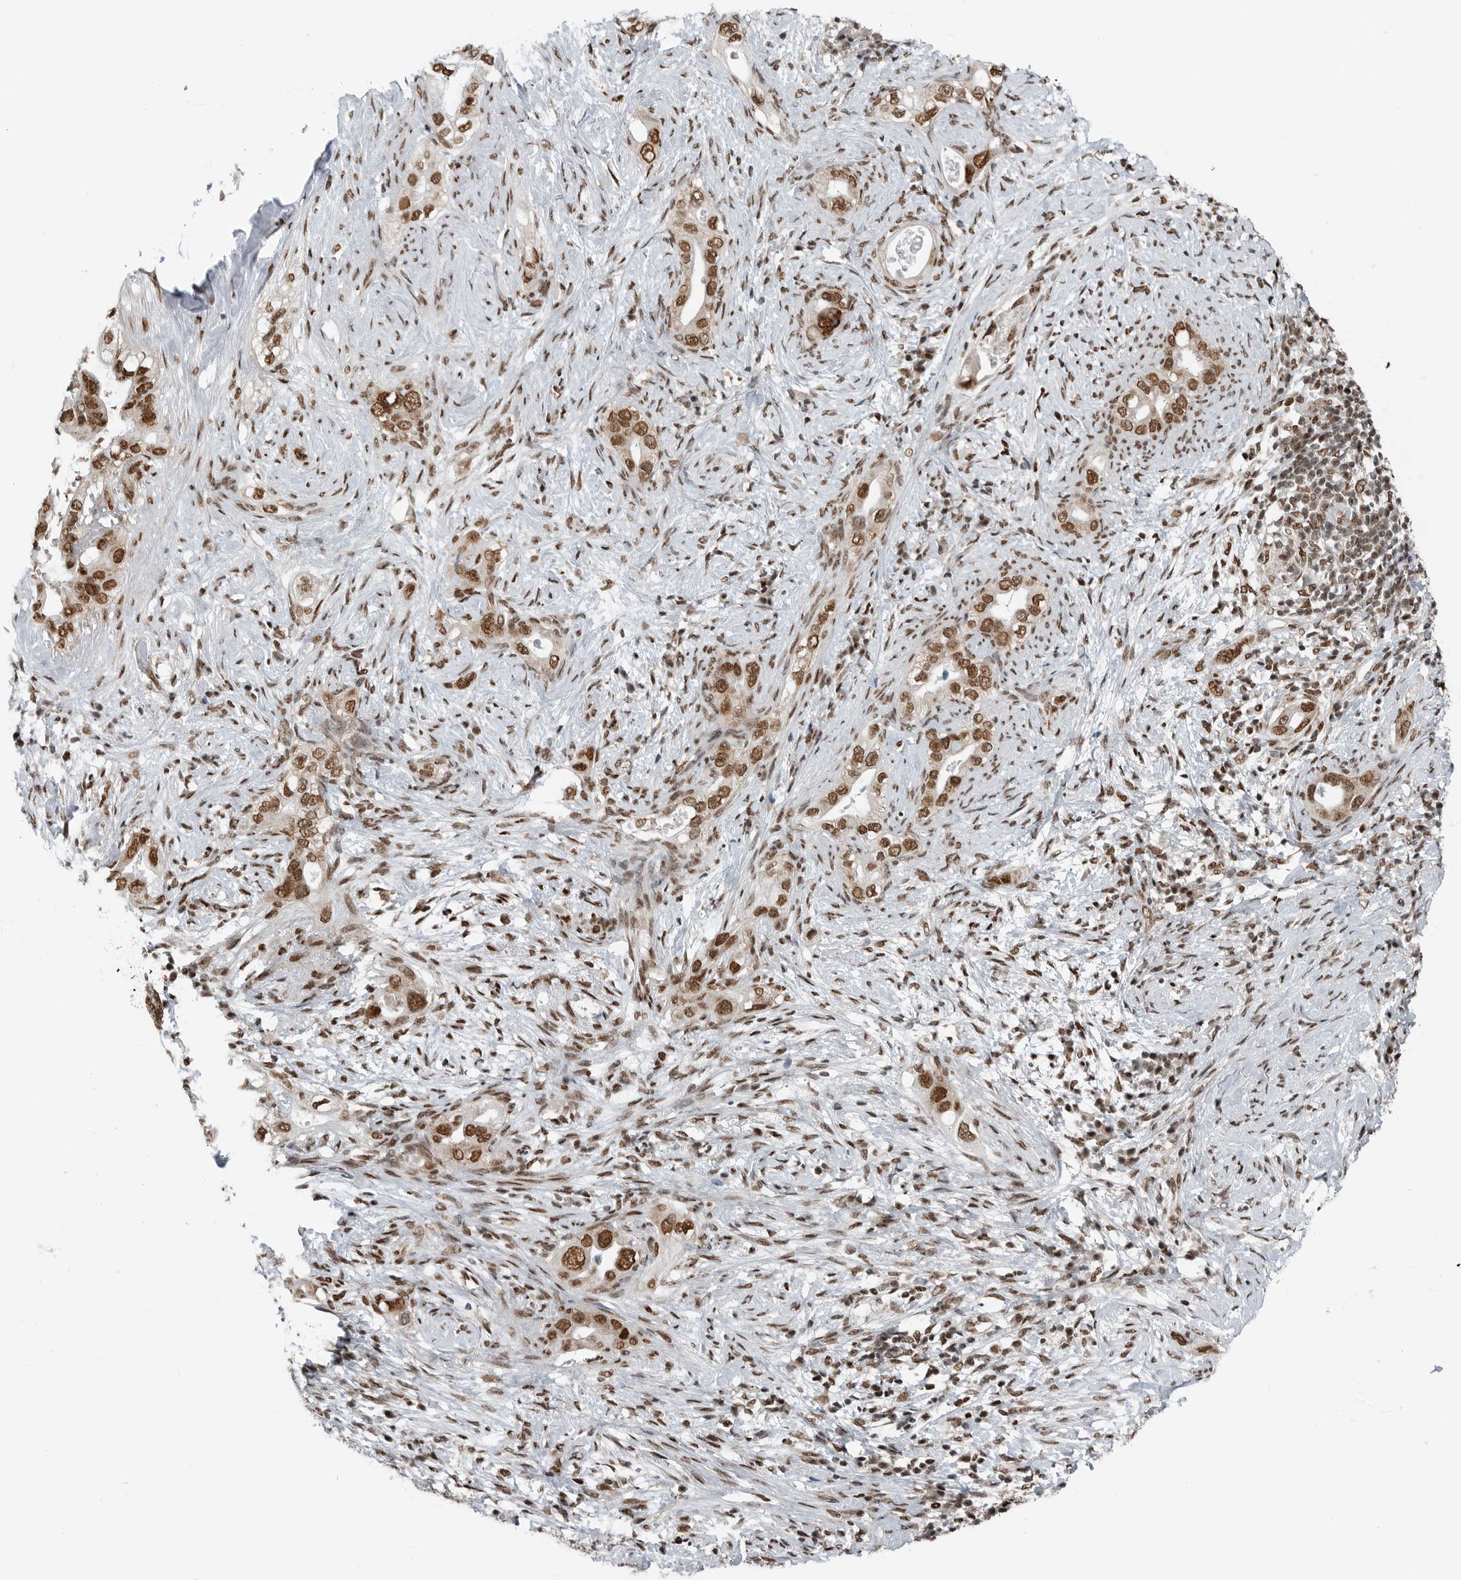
{"staining": {"intensity": "moderate", "quantity": ">75%", "location": "nuclear"}, "tissue": "pancreatic cancer", "cell_type": "Tumor cells", "image_type": "cancer", "snomed": [{"axis": "morphology", "description": "Inflammation, NOS"}, {"axis": "morphology", "description": "Adenocarcinoma, NOS"}, {"axis": "topography", "description": "Pancreas"}], "caption": "IHC histopathology image of neoplastic tissue: pancreatic cancer stained using IHC exhibits medium levels of moderate protein expression localized specifically in the nuclear of tumor cells, appearing as a nuclear brown color.", "gene": "BLZF1", "patient": {"sex": "female", "age": 56}}